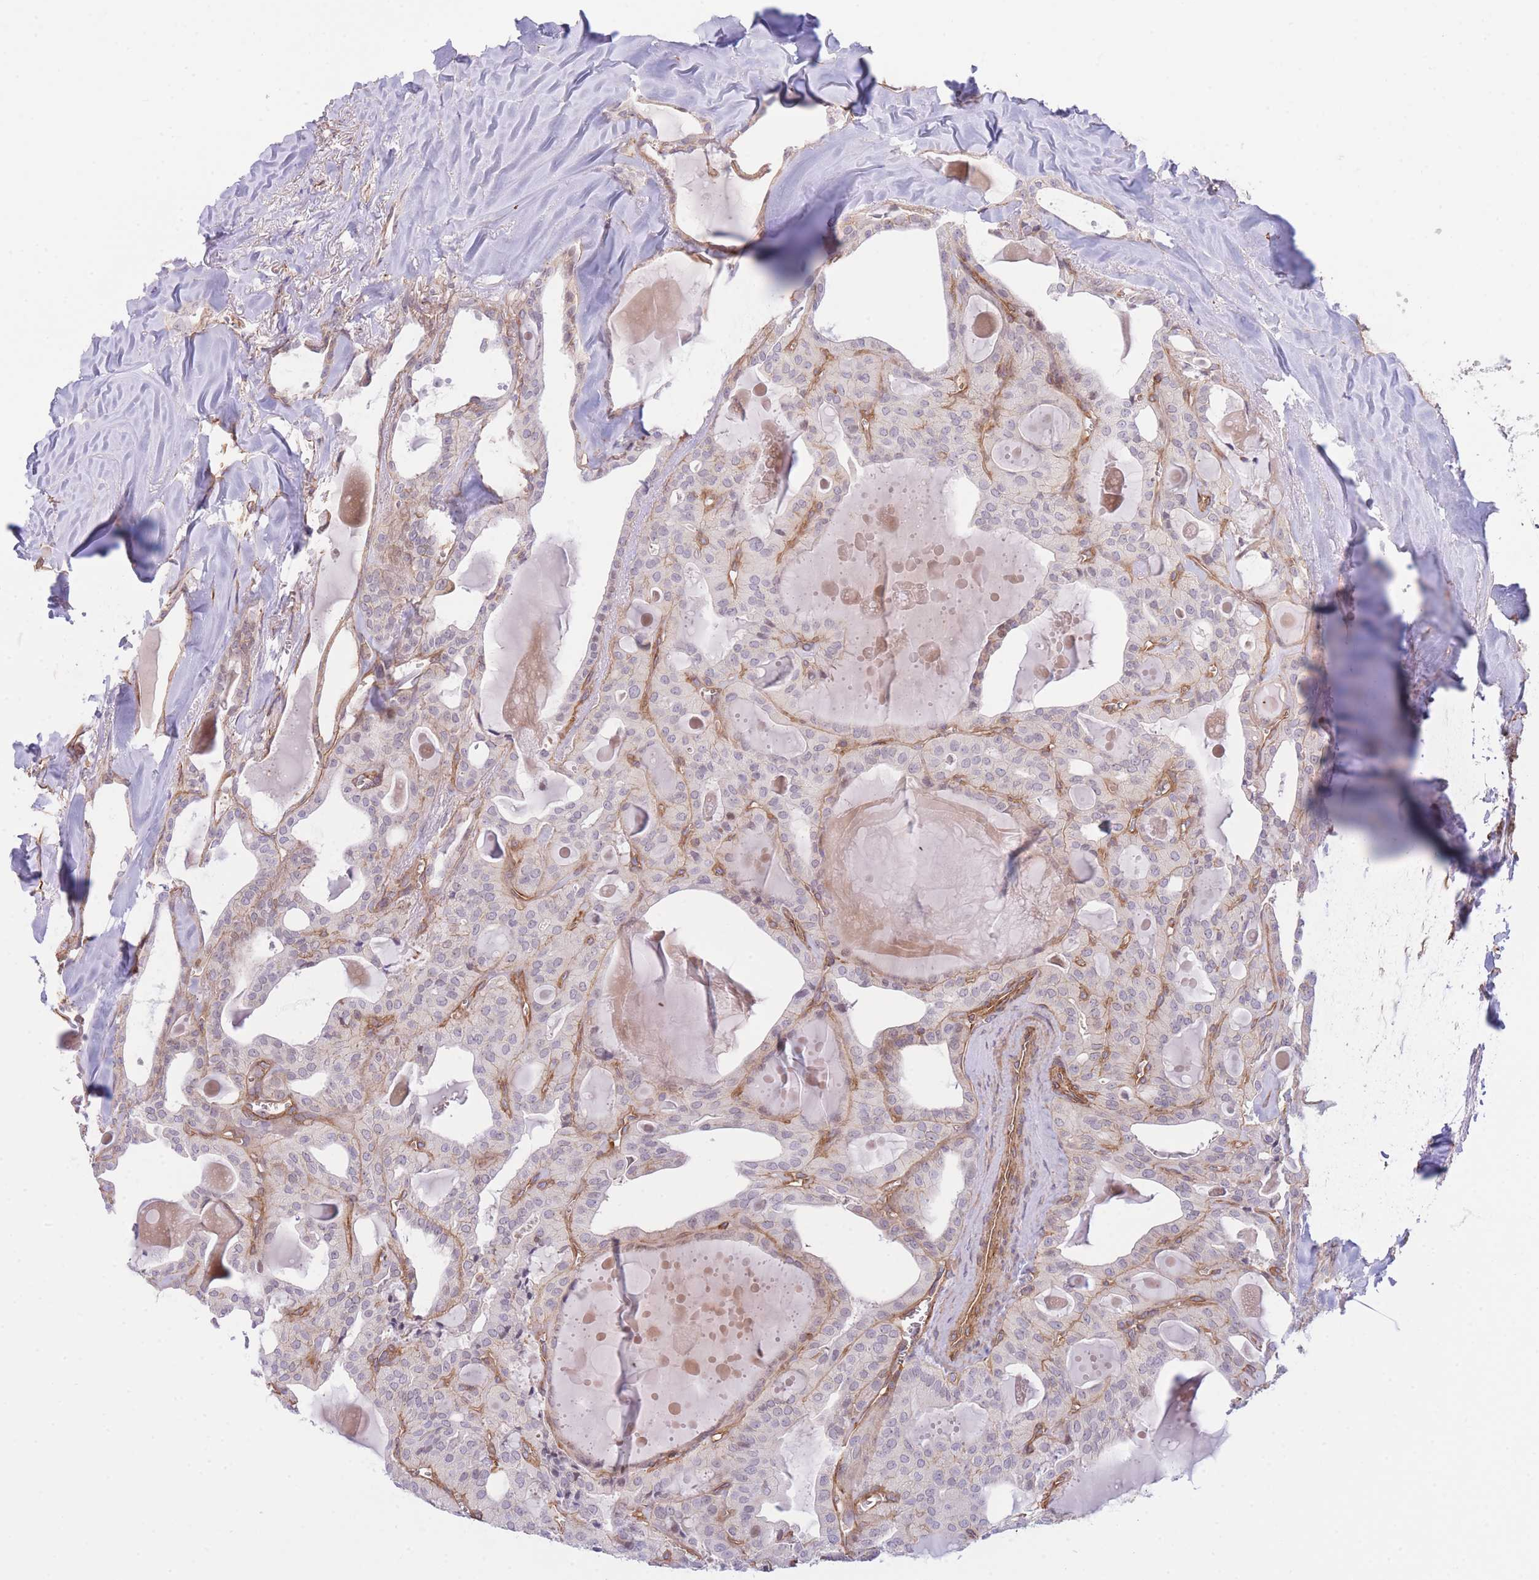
{"staining": {"intensity": "negative", "quantity": "none", "location": "none"}, "tissue": "thyroid cancer", "cell_type": "Tumor cells", "image_type": "cancer", "snomed": [{"axis": "morphology", "description": "Papillary adenocarcinoma, NOS"}, {"axis": "topography", "description": "Thyroid gland"}], "caption": "IHC histopathology image of human papillary adenocarcinoma (thyroid) stained for a protein (brown), which reveals no positivity in tumor cells.", "gene": "CDC25B", "patient": {"sex": "male", "age": 52}}